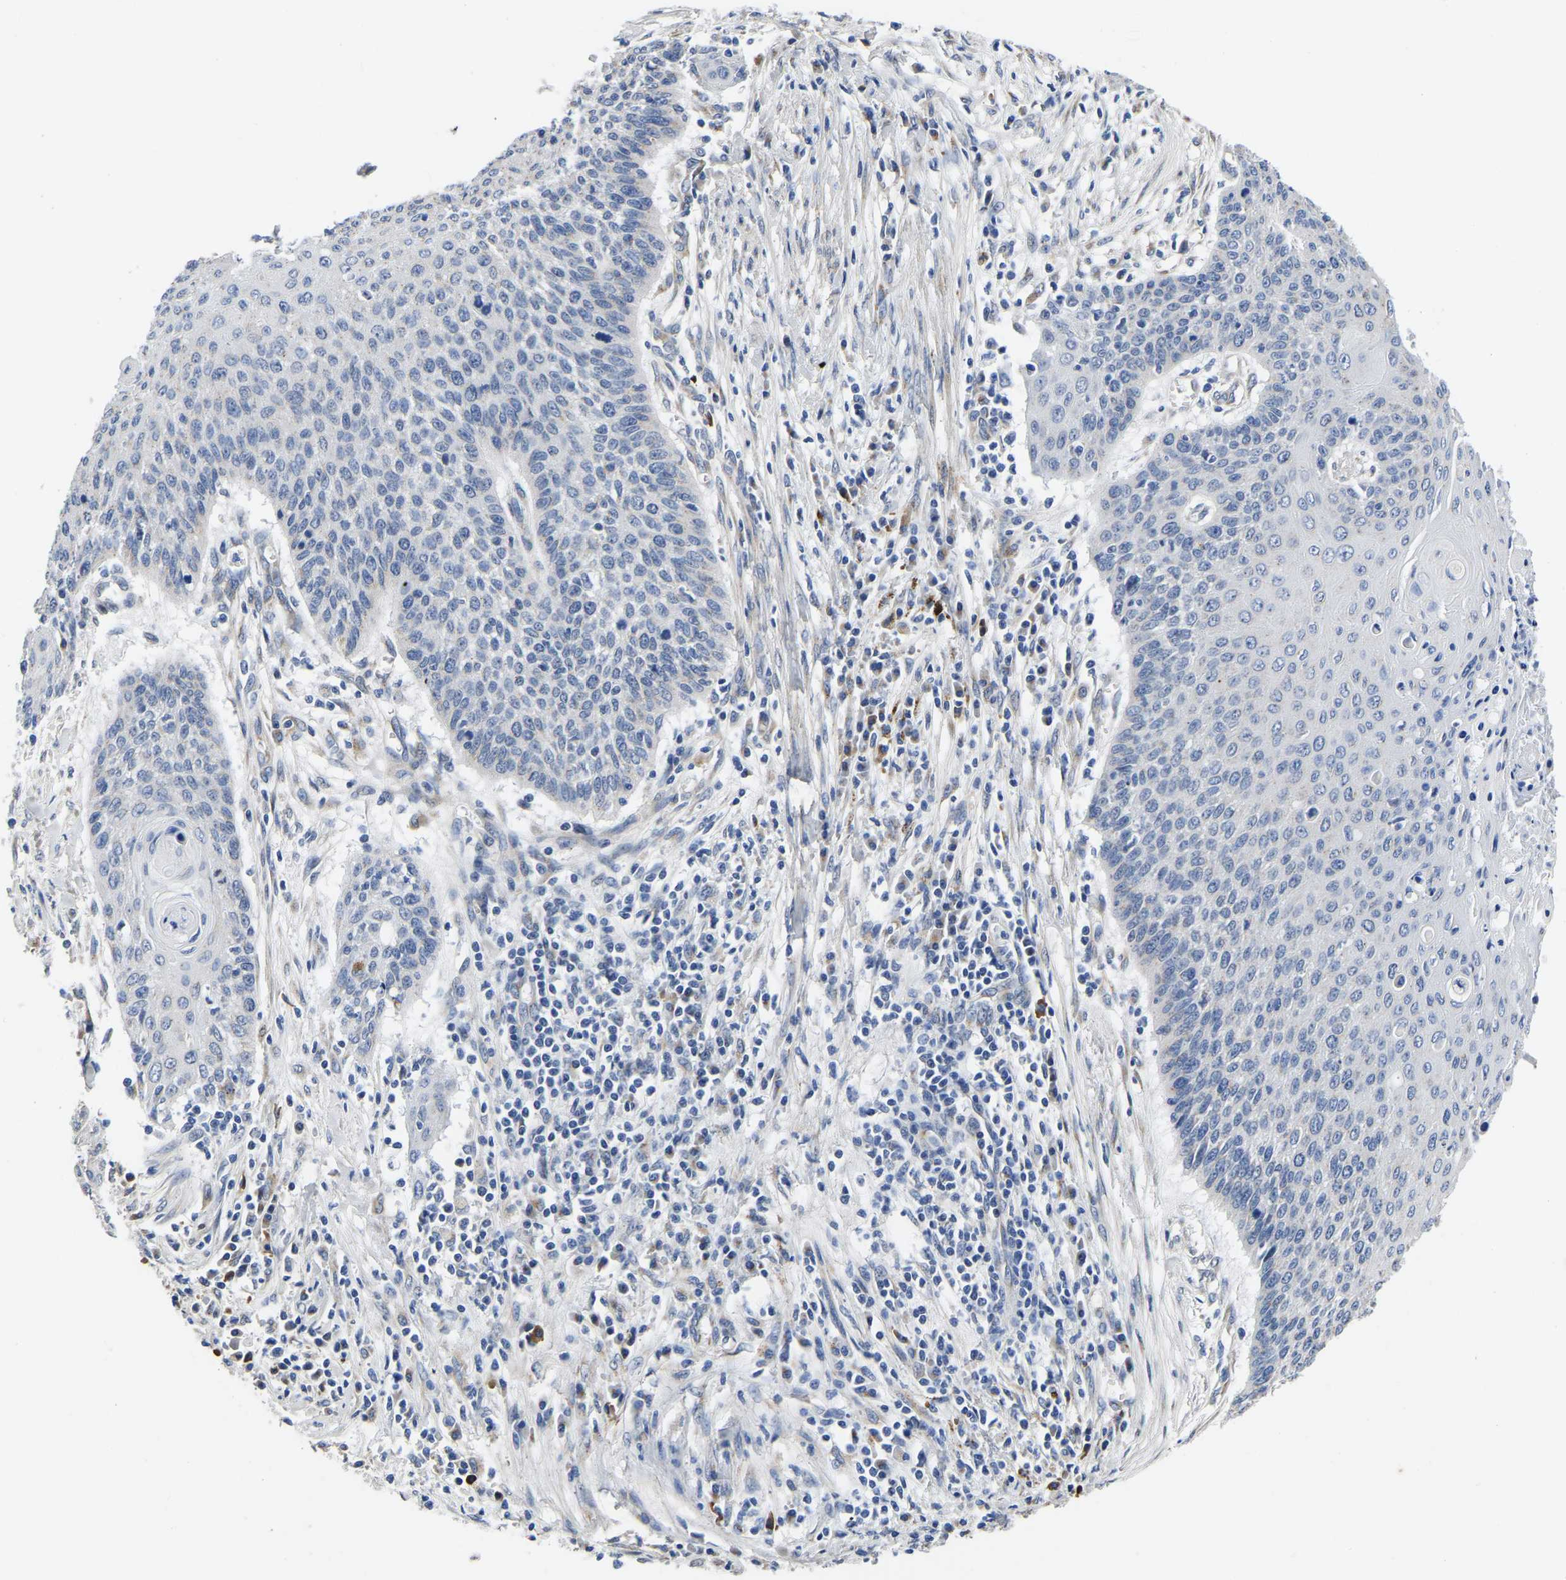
{"staining": {"intensity": "negative", "quantity": "none", "location": "none"}, "tissue": "cervical cancer", "cell_type": "Tumor cells", "image_type": "cancer", "snomed": [{"axis": "morphology", "description": "Squamous cell carcinoma, NOS"}, {"axis": "topography", "description": "Cervix"}], "caption": "The image shows no staining of tumor cells in squamous cell carcinoma (cervical). Nuclei are stained in blue.", "gene": "PDLIM7", "patient": {"sex": "female", "age": 39}}